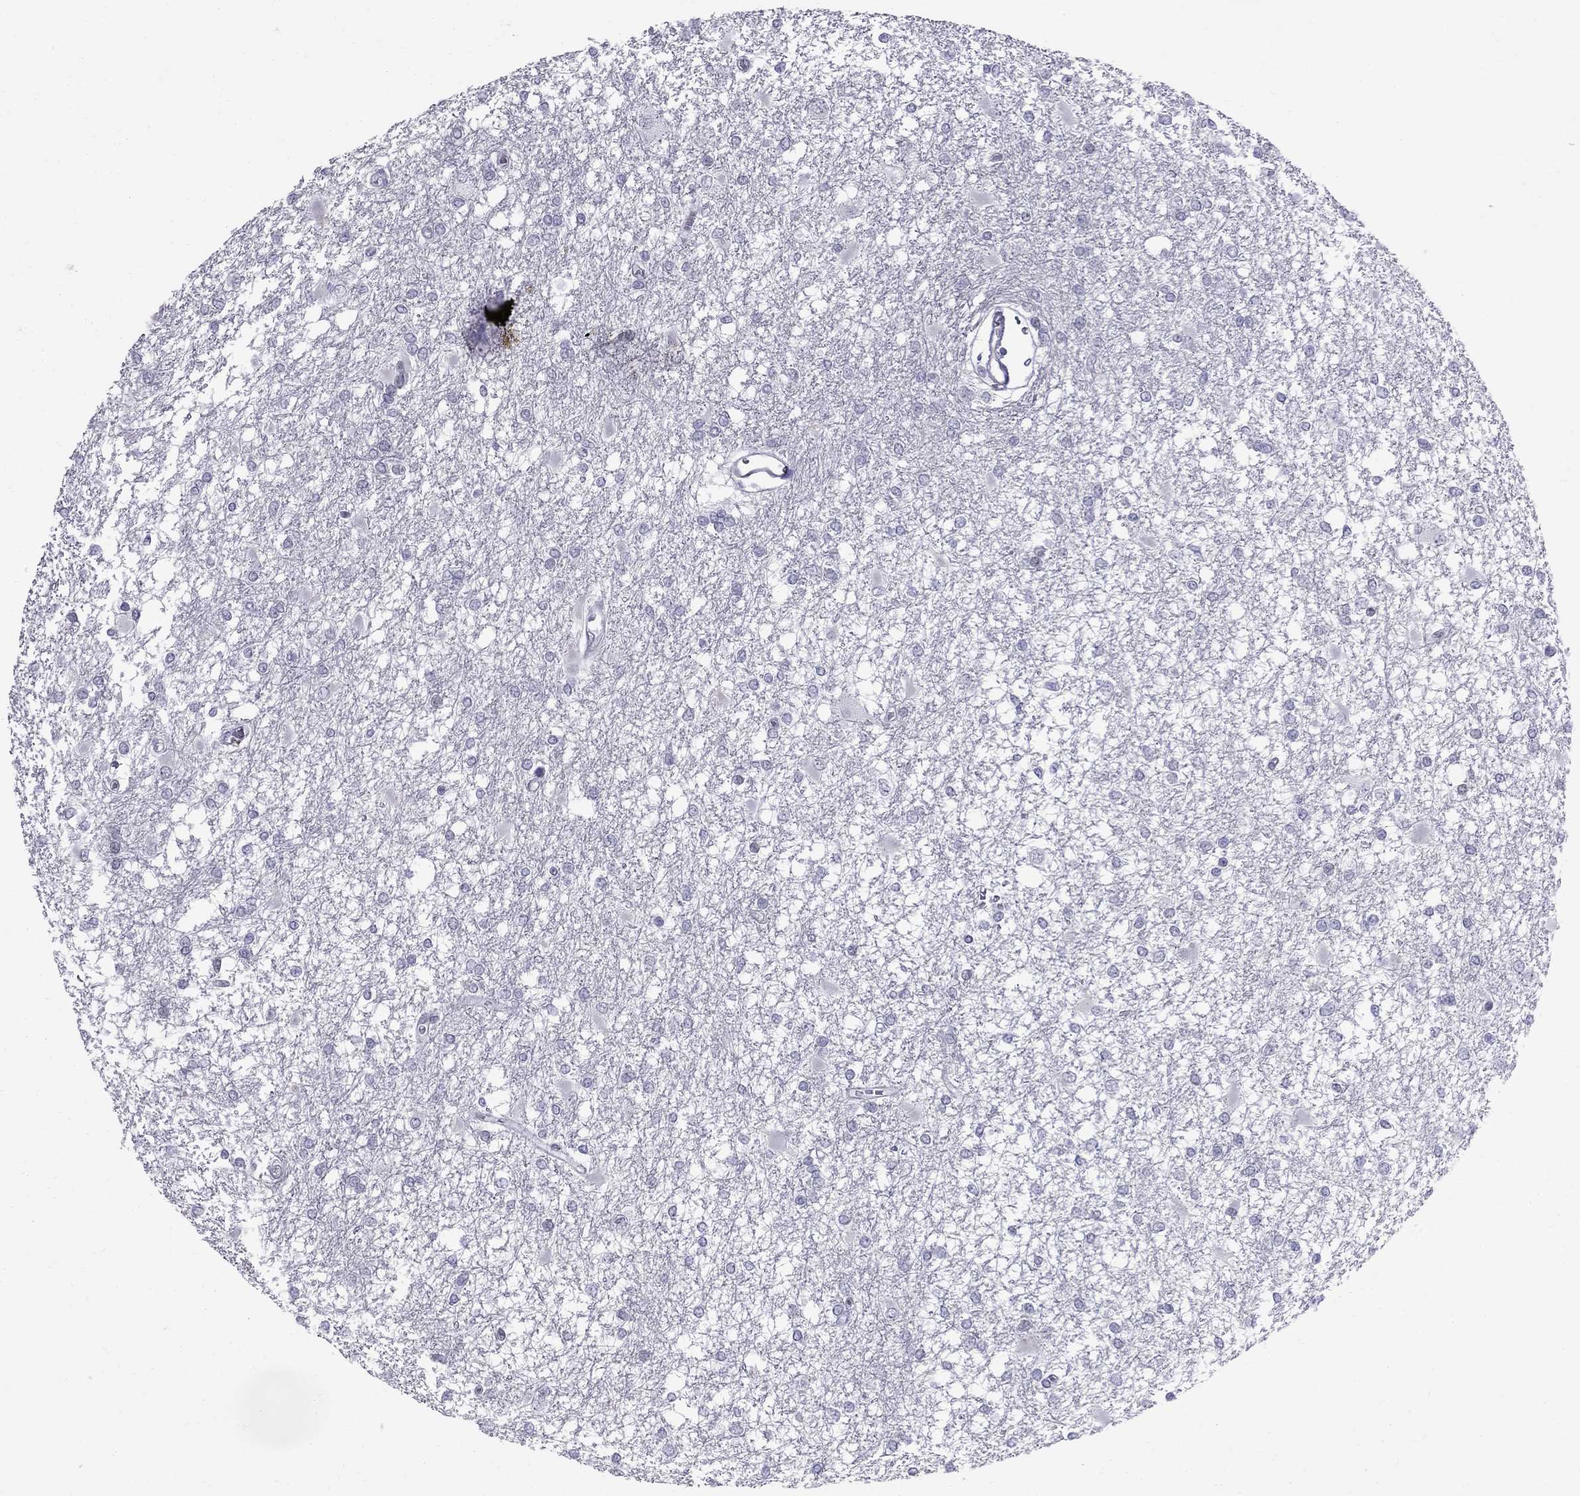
{"staining": {"intensity": "negative", "quantity": "none", "location": "none"}, "tissue": "glioma", "cell_type": "Tumor cells", "image_type": "cancer", "snomed": [{"axis": "morphology", "description": "Glioma, malignant, High grade"}, {"axis": "topography", "description": "Cerebral cortex"}], "caption": "Immunohistochemical staining of human malignant high-grade glioma demonstrates no significant expression in tumor cells.", "gene": "MUC15", "patient": {"sex": "male", "age": 79}}